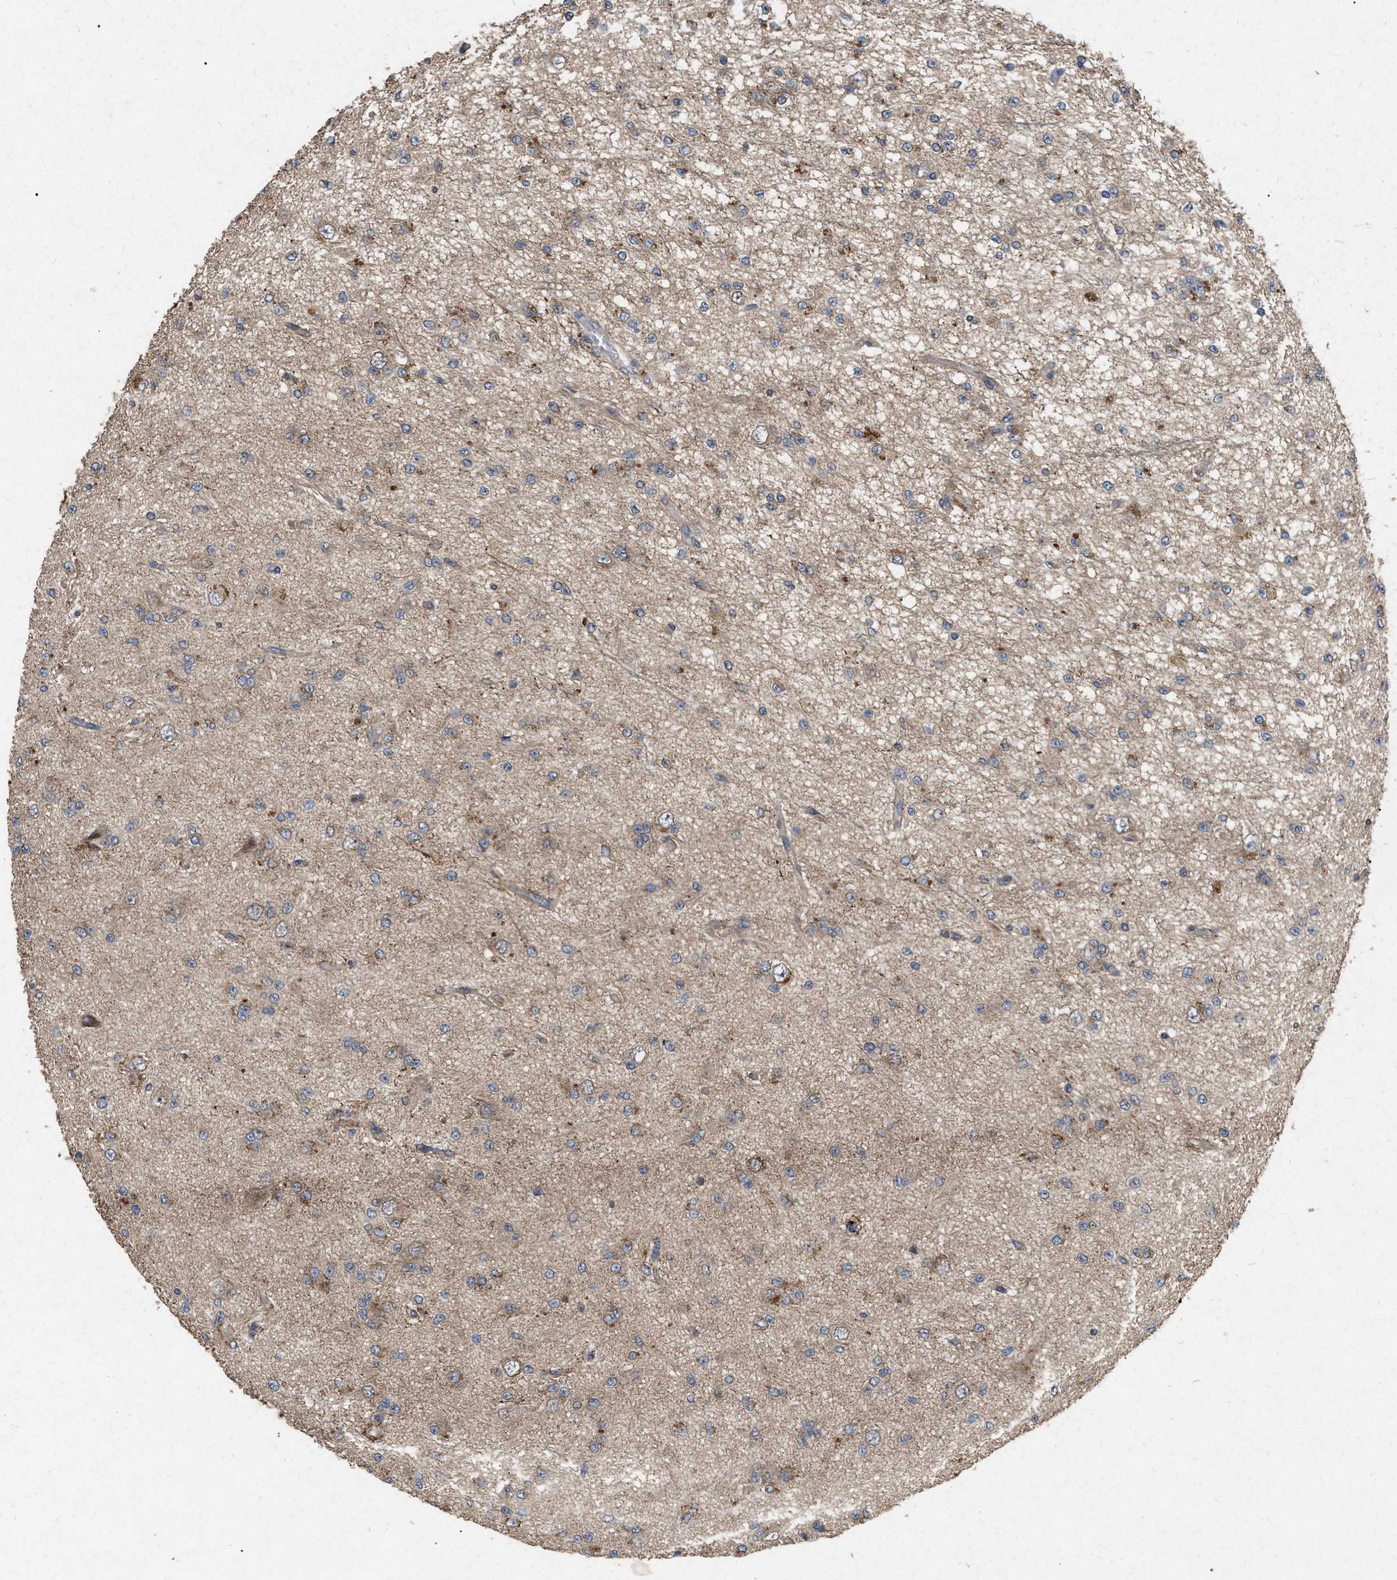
{"staining": {"intensity": "moderate", "quantity": "<25%", "location": "cytoplasmic/membranous"}, "tissue": "glioma", "cell_type": "Tumor cells", "image_type": "cancer", "snomed": [{"axis": "morphology", "description": "Glioma, malignant, Low grade"}, {"axis": "topography", "description": "Brain"}], "caption": "Immunohistochemical staining of malignant low-grade glioma displays moderate cytoplasmic/membranous protein staining in approximately <25% of tumor cells.", "gene": "CDKN2C", "patient": {"sex": "male", "age": 38}}